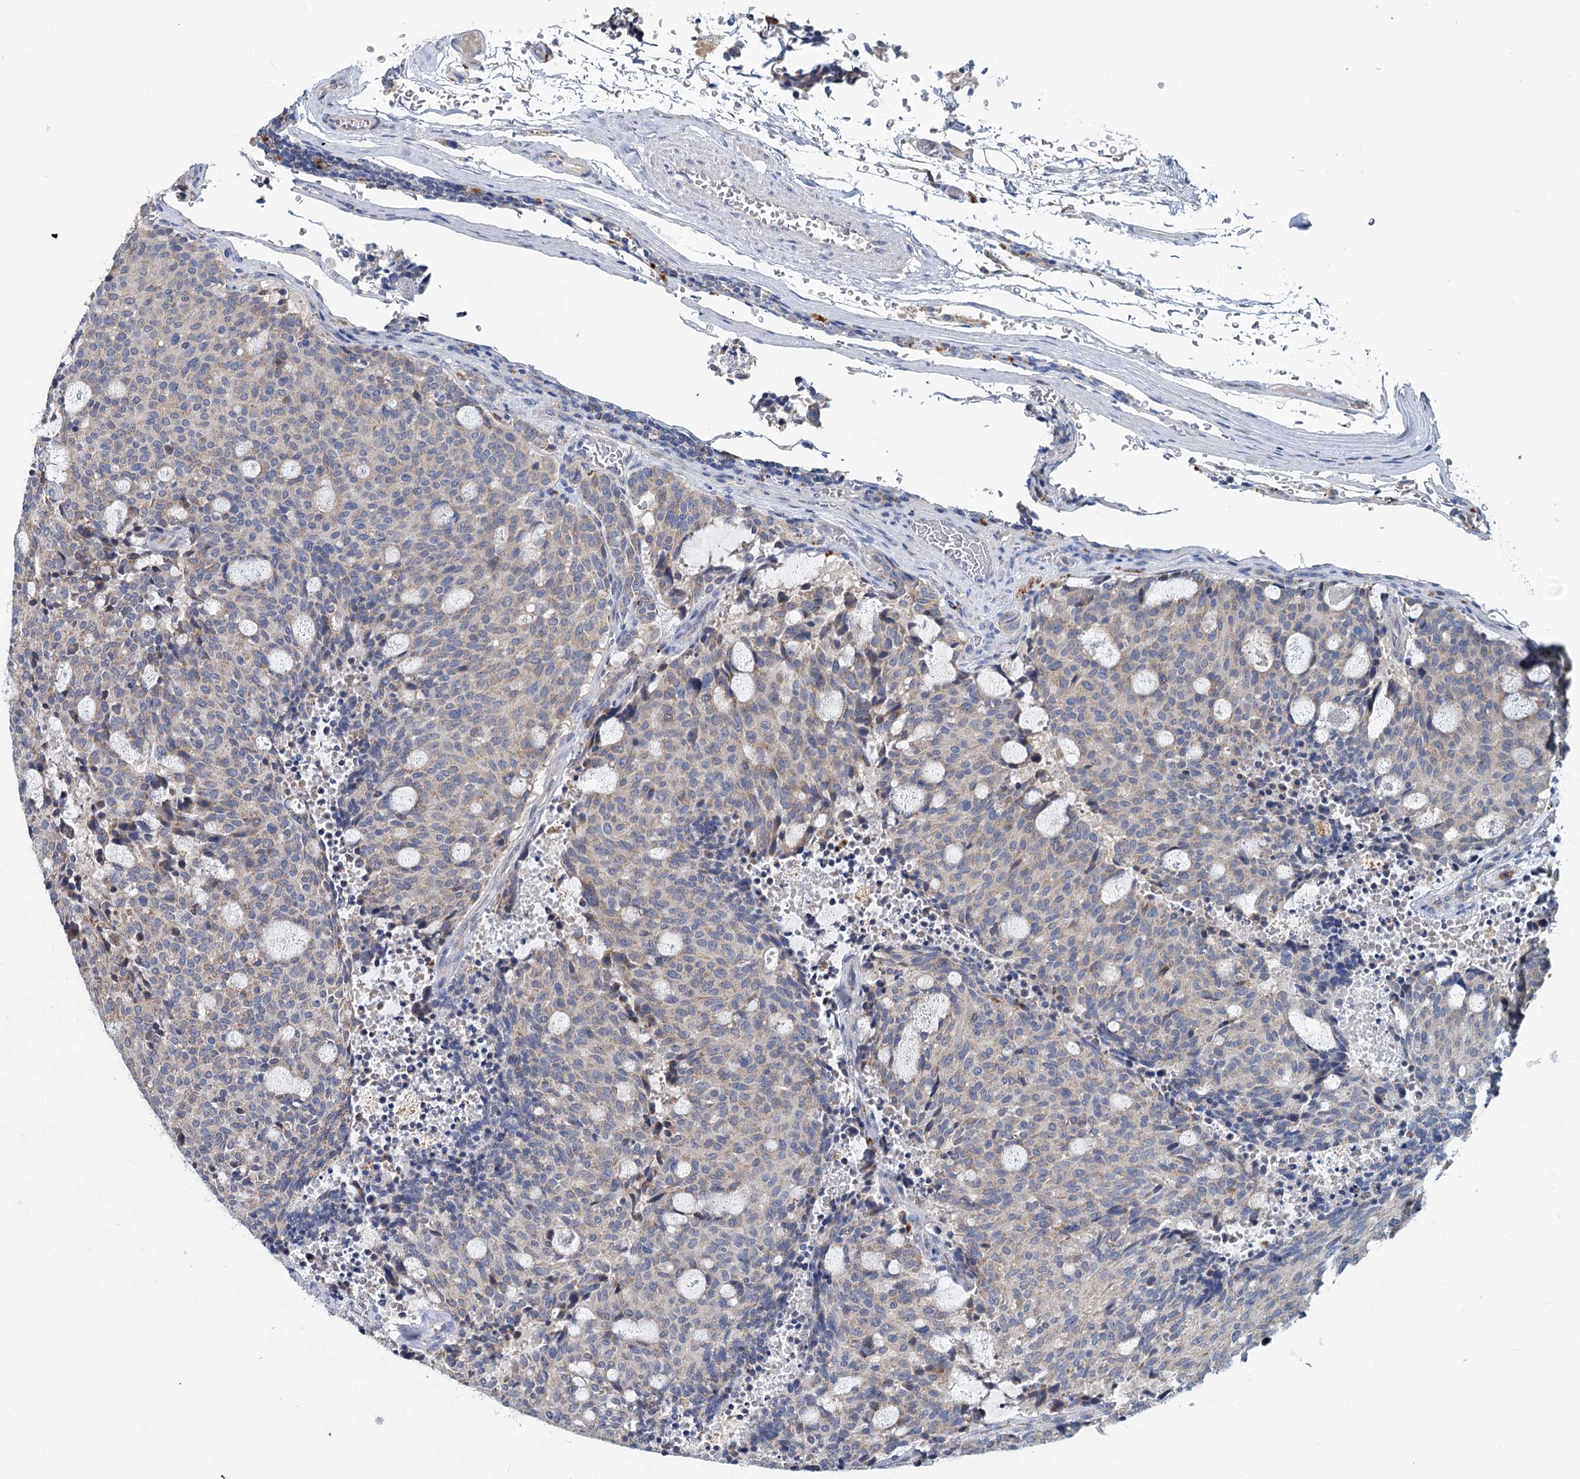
{"staining": {"intensity": "weak", "quantity": "<25%", "location": "cytoplasmic/membranous"}, "tissue": "carcinoid", "cell_type": "Tumor cells", "image_type": "cancer", "snomed": [{"axis": "morphology", "description": "Carcinoid, malignant, NOS"}, {"axis": "topography", "description": "Pancreas"}], "caption": "Protein analysis of carcinoid demonstrates no significant positivity in tumor cells.", "gene": "ANKRD16", "patient": {"sex": "female", "age": 54}}